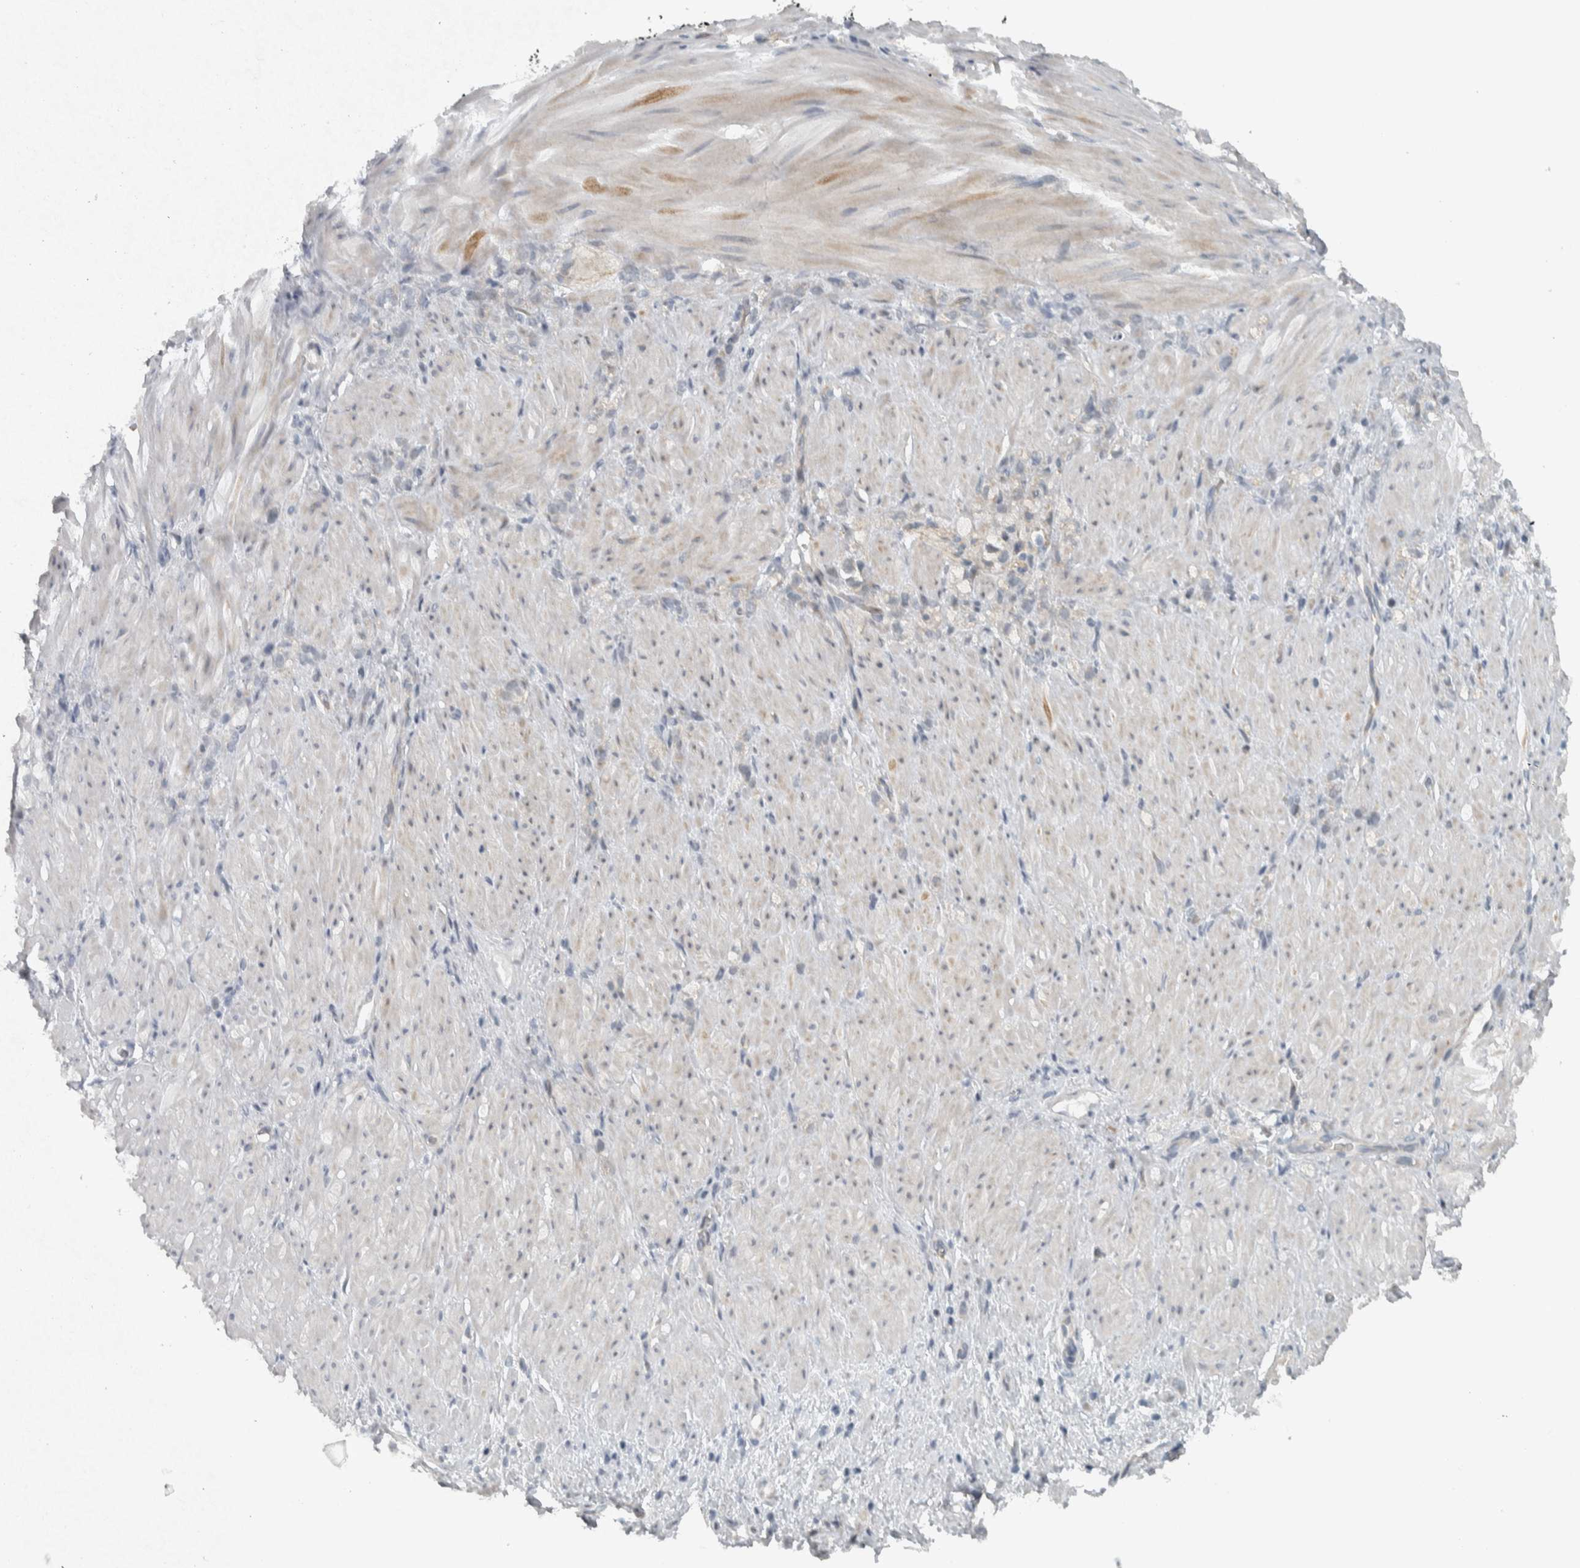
{"staining": {"intensity": "negative", "quantity": "none", "location": "none"}, "tissue": "stomach cancer", "cell_type": "Tumor cells", "image_type": "cancer", "snomed": [{"axis": "morphology", "description": "Normal tissue, NOS"}, {"axis": "morphology", "description": "Adenocarcinoma, NOS"}, {"axis": "topography", "description": "Stomach"}], "caption": "Tumor cells show no significant staining in stomach cancer (adenocarcinoma).", "gene": "NAPG", "patient": {"sex": "male", "age": 82}}